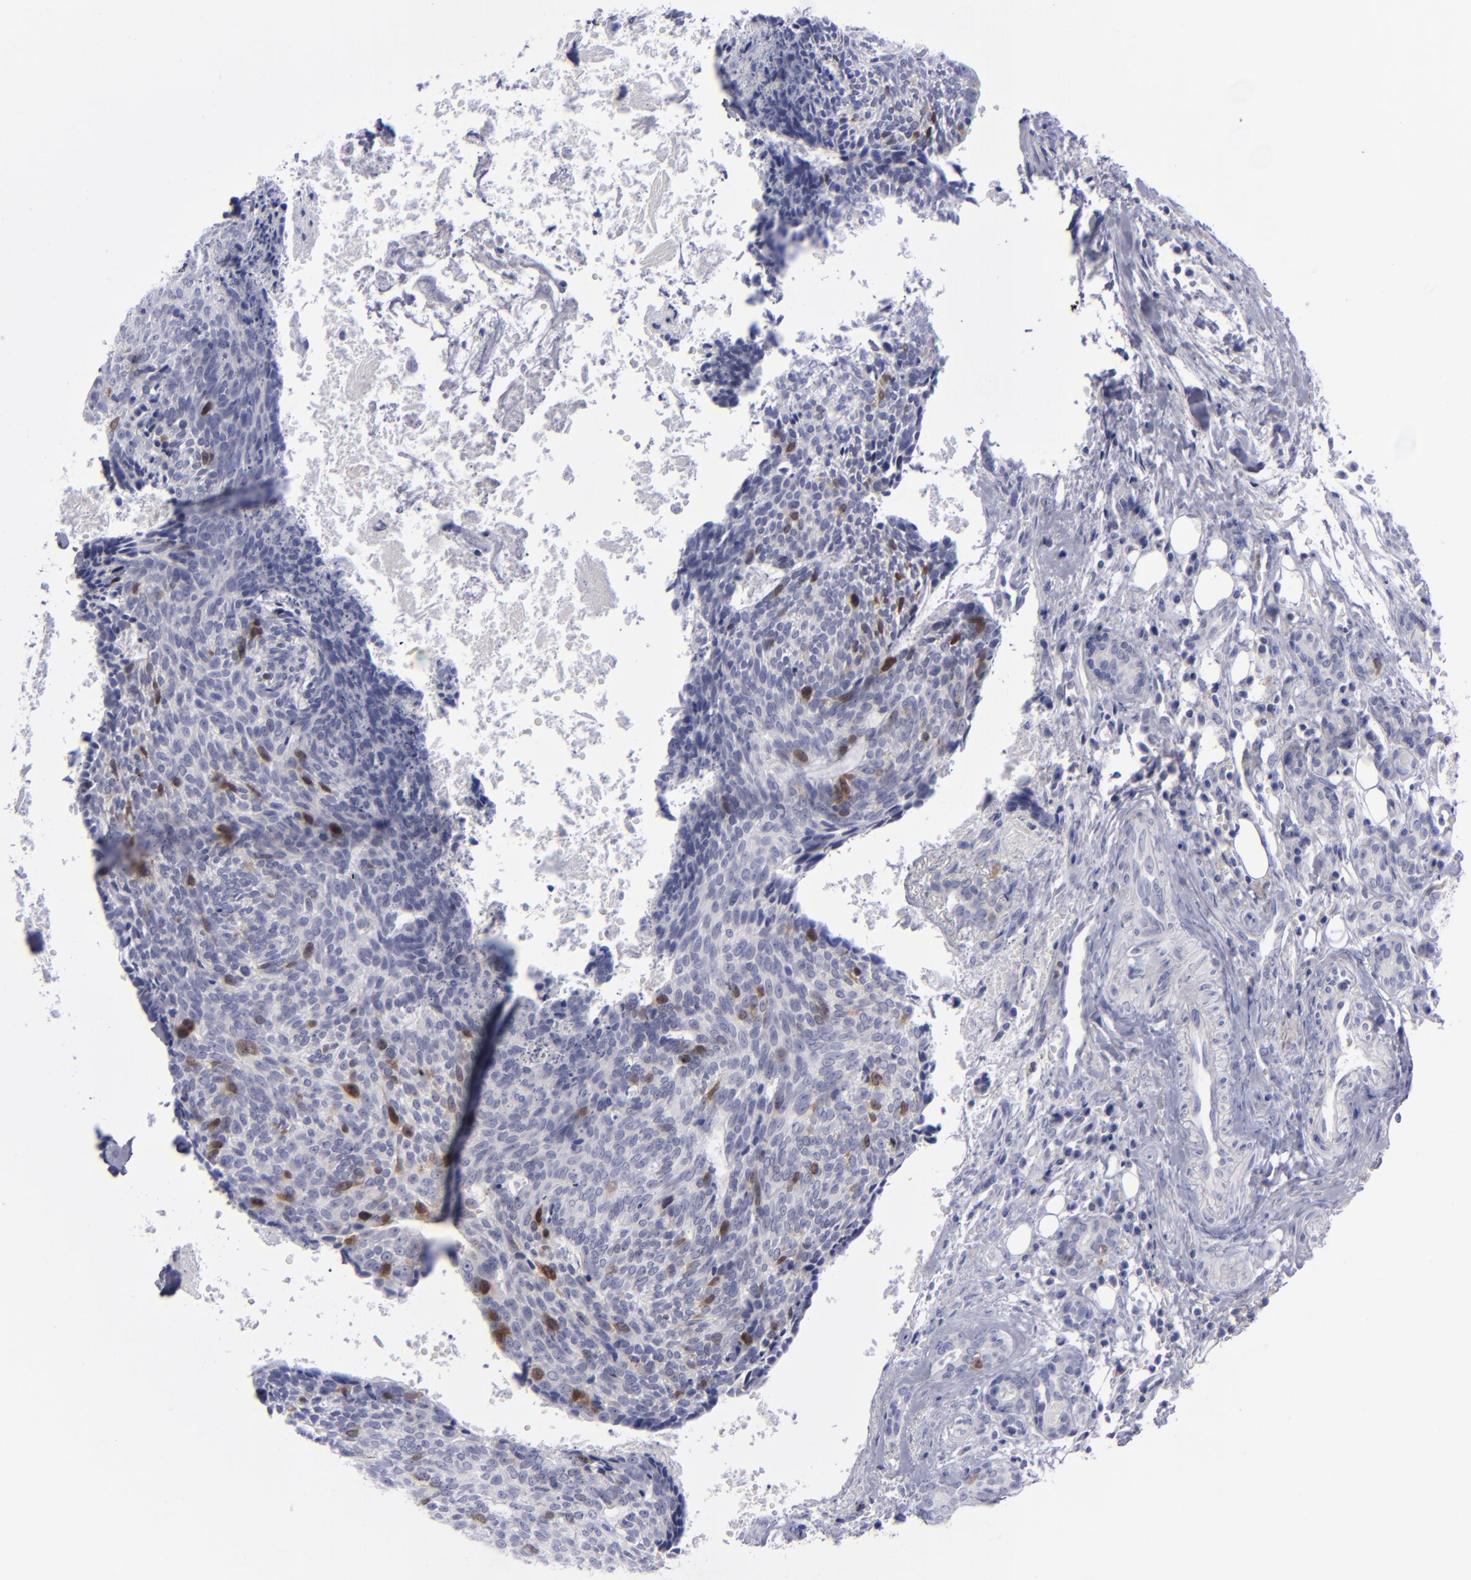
{"staining": {"intensity": "moderate", "quantity": "<25%", "location": "nuclear"}, "tissue": "head and neck cancer", "cell_type": "Tumor cells", "image_type": "cancer", "snomed": [{"axis": "morphology", "description": "Squamous cell carcinoma, NOS"}, {"axis": "topography", "description": "Salivary gland"}, {"axis": "topography", "description": "Head-Neck"}], "caption": "DAB immunohistochemical staining of human head and neck cancer exhibits moderate nuclear protein expression in about <25% of tumor cells.", "gene": "AURKA", "patient": {"sex": "male", "age": 70}}